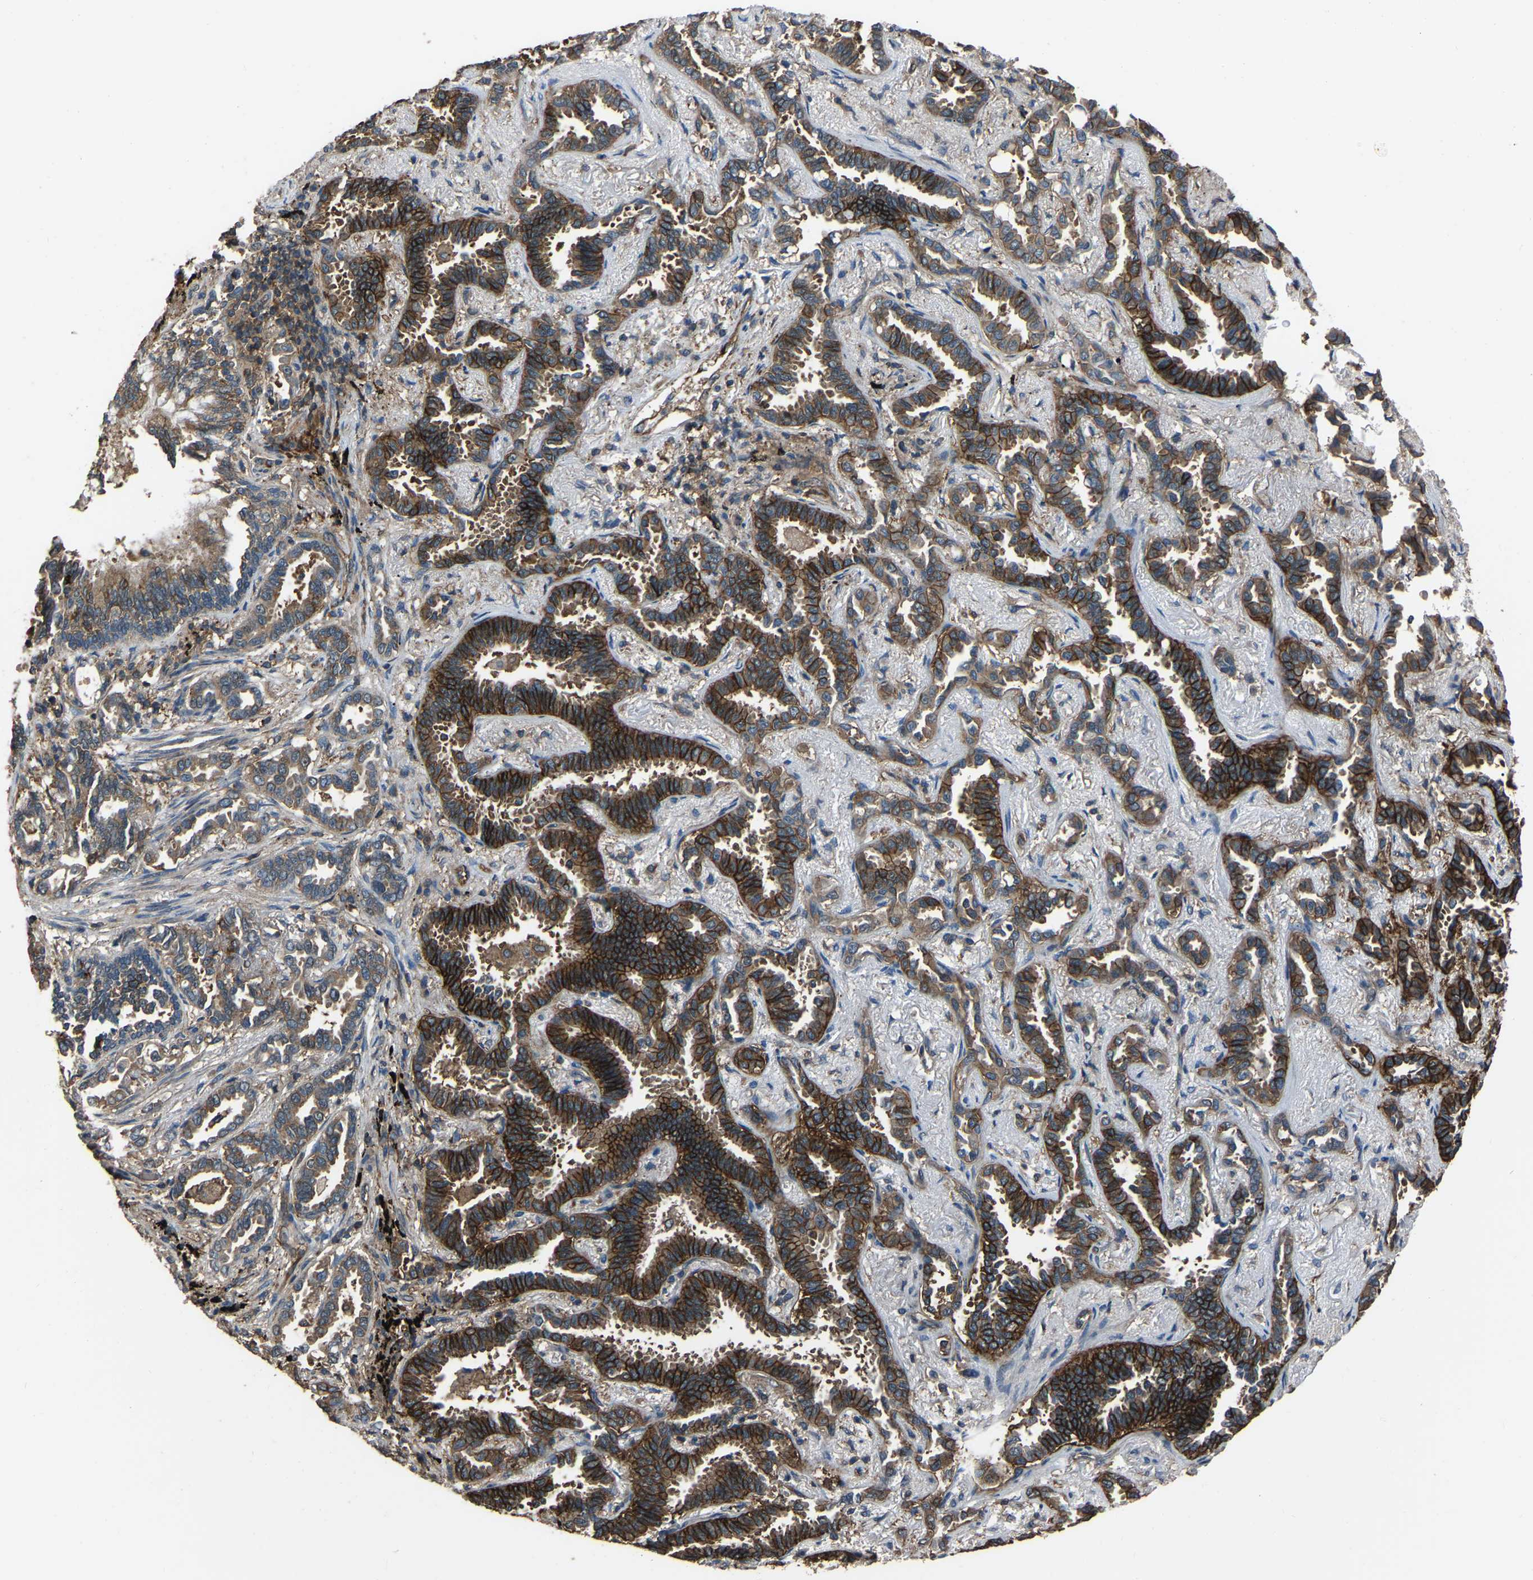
{"staining": {"intensity": "strong", "quantity": "25%-75%", "location": "cytoplasmic/membranous"}, "tissue": "lung cancer", "cell_type": "Tumor cells", "image_type": "cancer", "snomed": [{"axis": "morphology", "description": "Adenocarcinoma, NOS"}, {"axis": "topography", "description": "Lung"}], "caption": "Tumor cells reveal high levels of strong cytoplasmic/membranous positivity in about 25%-75% of cells in lung adenocarcinoma.", "gene": "SLC4A2", "patient": {"sex": "male", "age": 59}}